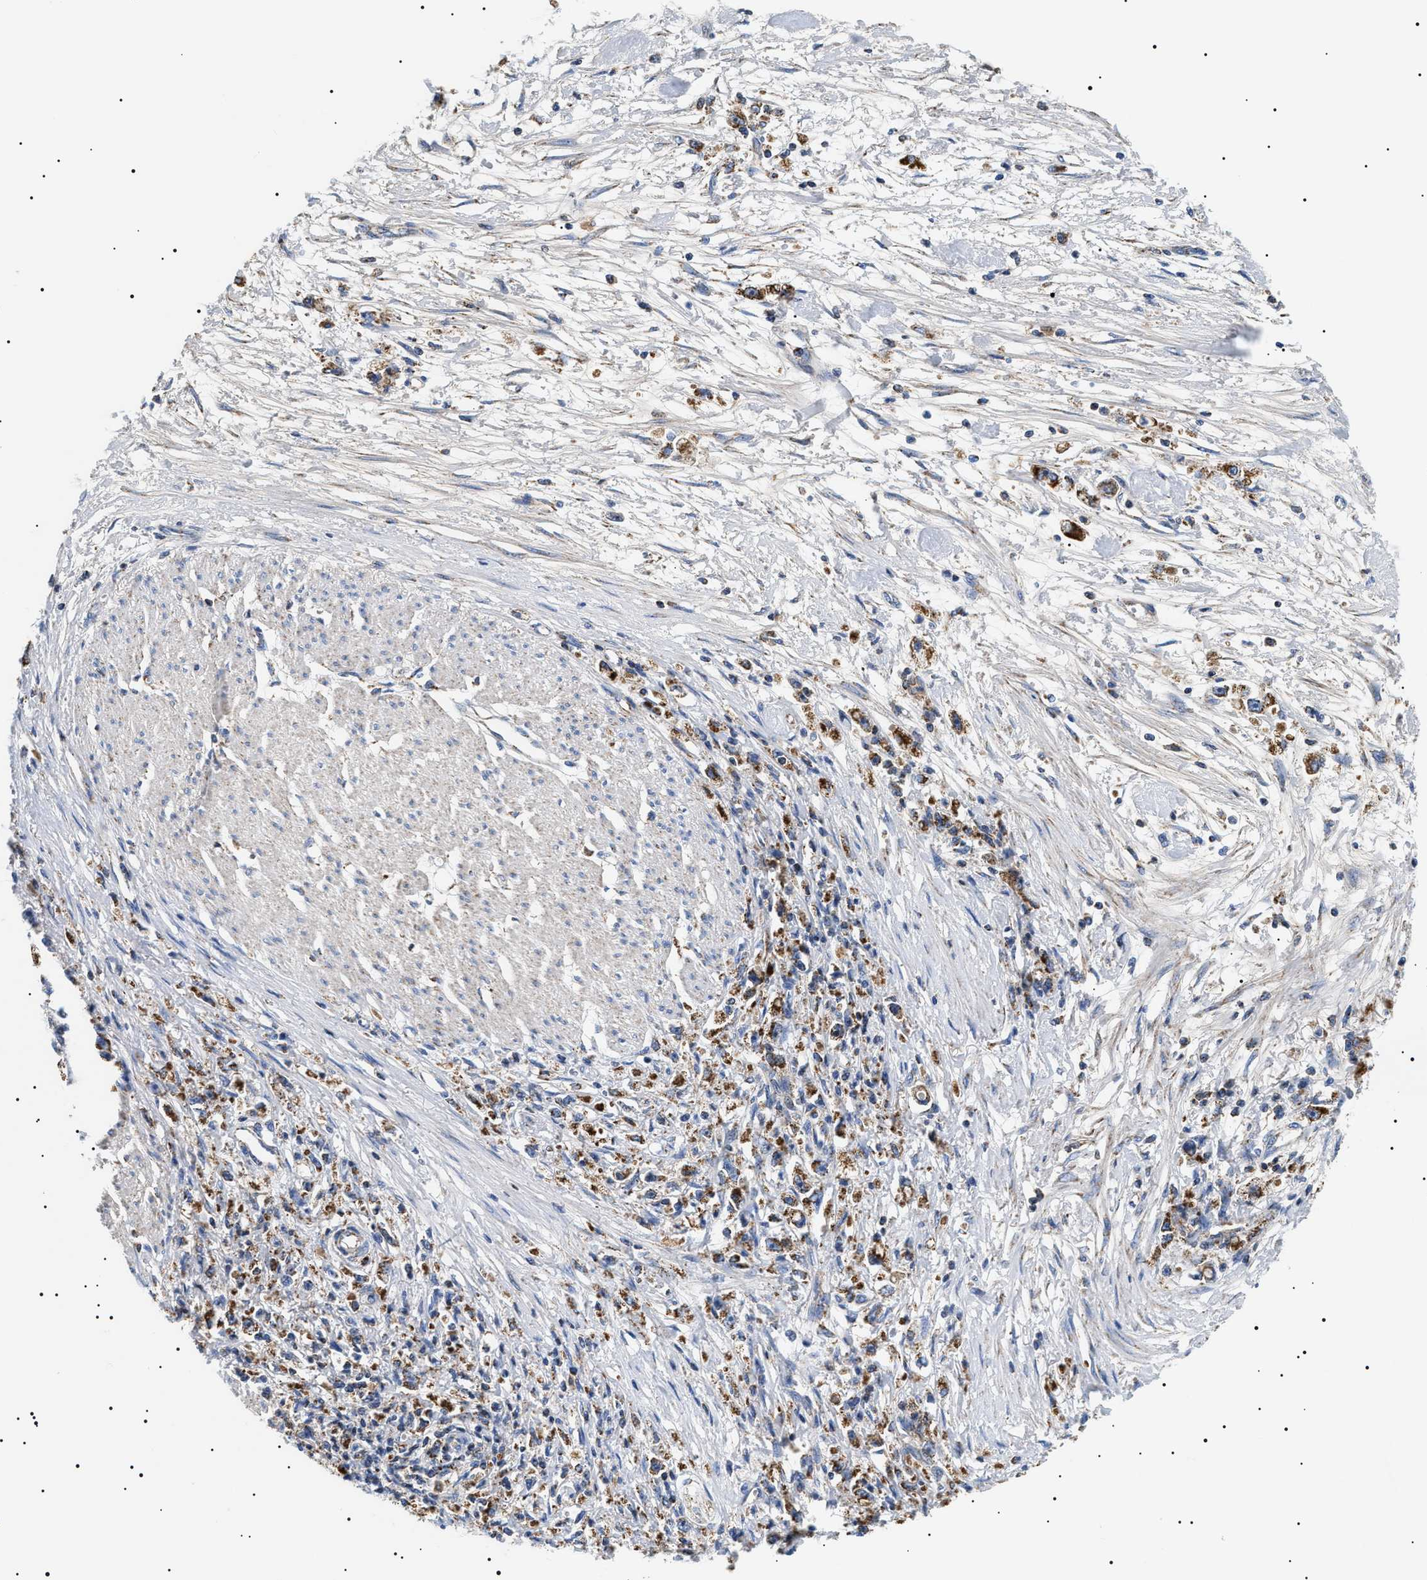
{"staining": {"intensity": "moderate", "quantity": ">75%", "location": "cytoplasmic/membranous"}, "tissue": "stomach cancer", "cell_type": "Tumor cells", "image_type": "cancer", "snomed": [{"axis": "morphology", "description": "Adenocarcinoma, NOS"}, {"axis": "topography", "description": "Stomach"}], "caption": "An image of adenocarcinoma (stomach) stained for a protein demonstrates moderate cytoplasmic/membranous brown staining in tumor cells.", "gene": "OXSM", "patient": {"sex": "female", "age": 59}}